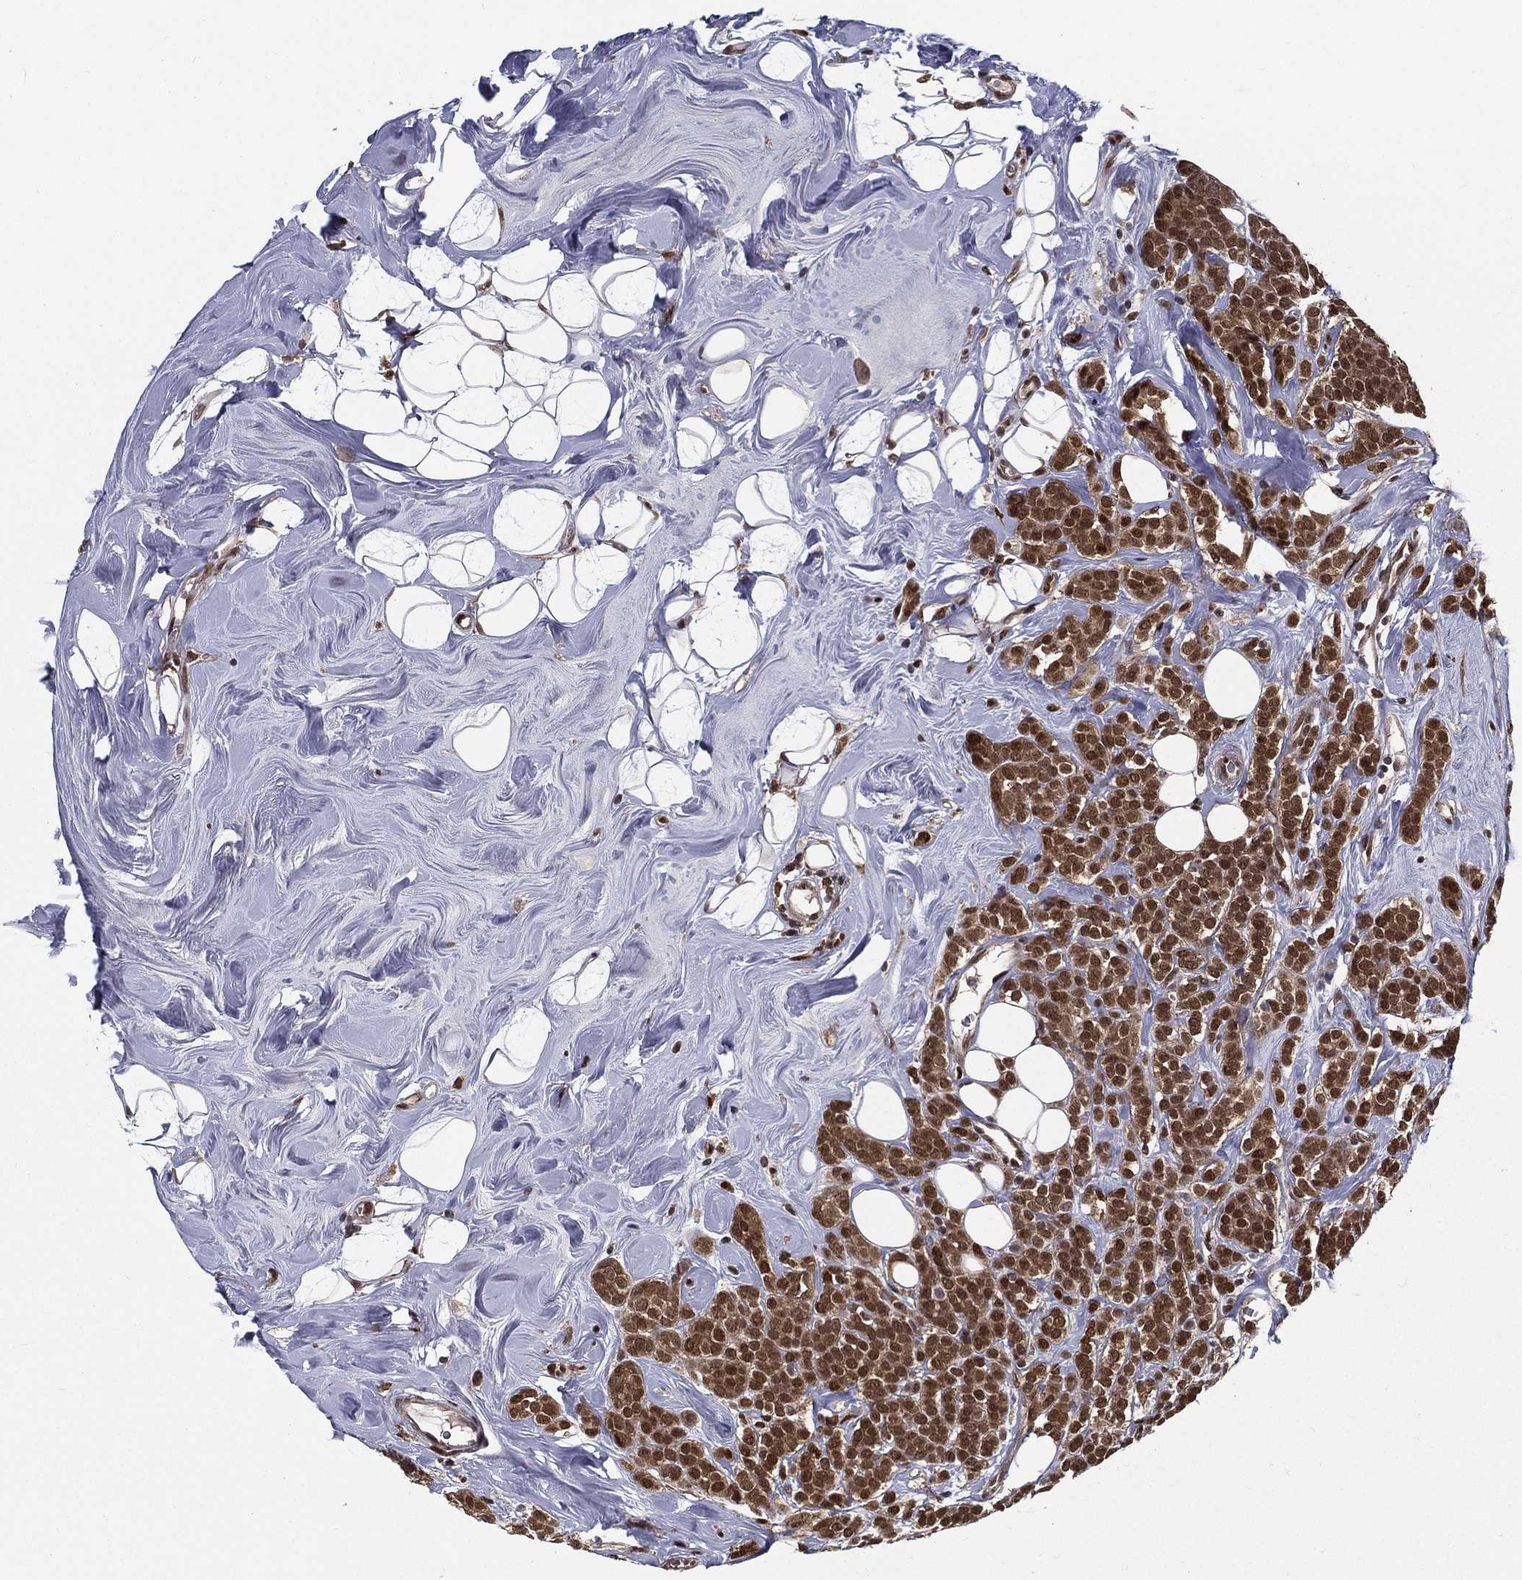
{"staining": {"intensity": "strong", "quantity": ">75%", "location": "cytoplasmic/membranous,nuclear"}, "tissue": "breast cancer", "cell_type": "Tumor cells", "image_type": "cancer", "snomed": [{"axis": "morphology", "description": "Lobular carcinoma"}, {"axis": "topography", "description": "Breast"}], "caption": "Strong cytoplasmic/membranous and nuclear positivity is appreciated in about >75% of tumor cells in lobular carcinoma (breast).", "gene": "CARM1", "patient": {"sex": "female", "age": 49}}